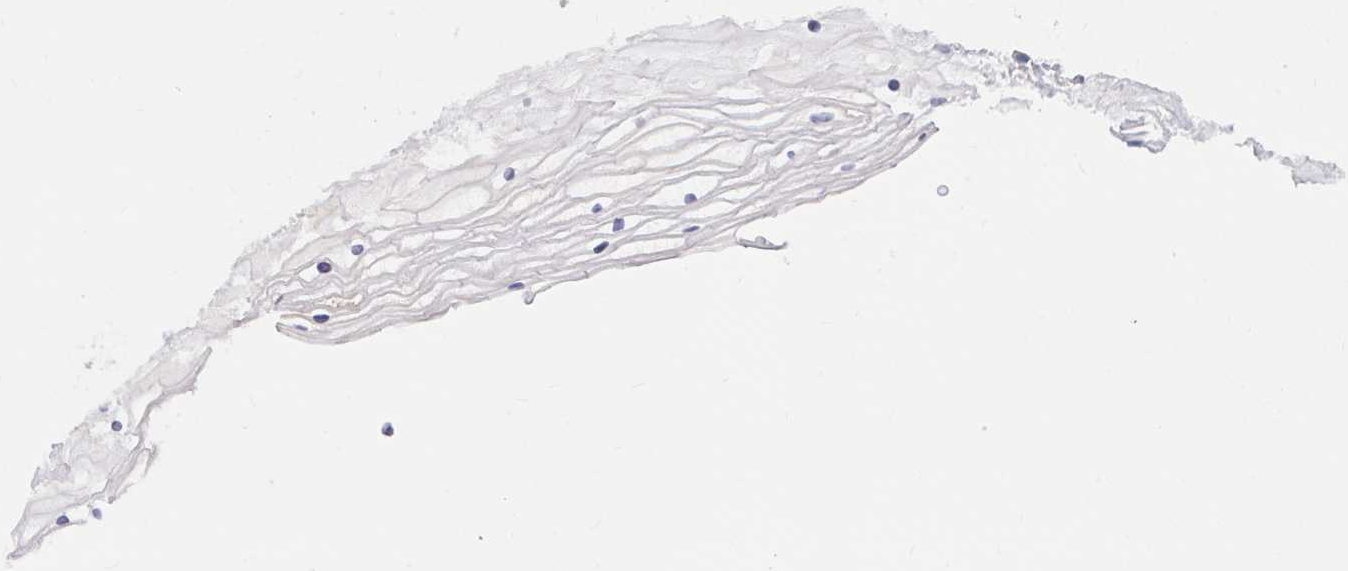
{"staining": {"intensity": "negative", "quantity": "none", "location": "none"}, "tissue": "cervix", "cell_type": "Glandular cells", "image_type": "normal", "snomed": [{"axis": "morphology", "description": "Normal tissue, NOS"}, {"axis": "topography", "description": "Cervix"}], "caption": "Micrograph shows no significant protein staining in glandular cells of benign cervix. Brightfield microscopy of immunohistochemistry stained with DAB (3,3'-diaminobenzidine) (brown) and hematoxylin (blue), captured at high magnification.", "gene": "SKAP1", "patient": {"sex": "female", "age": 36}}